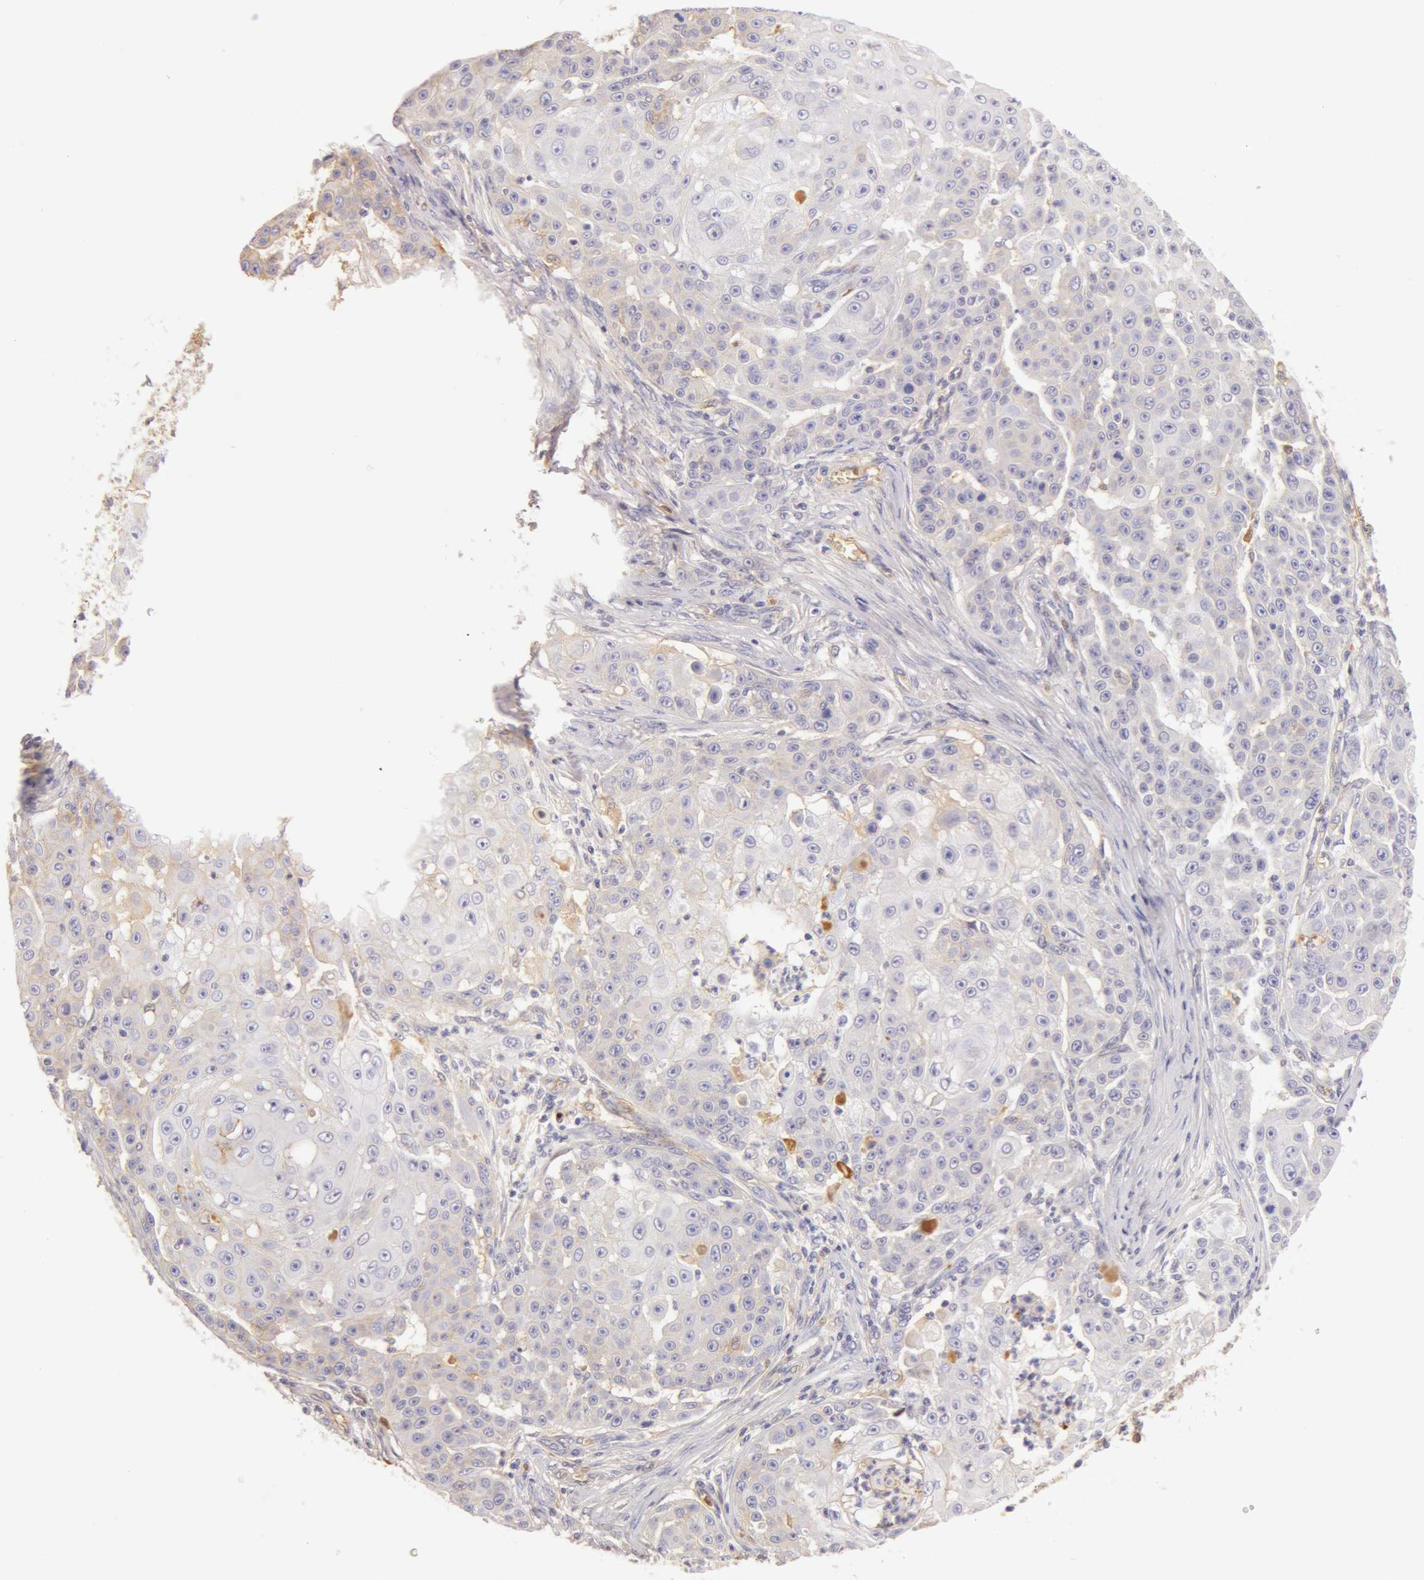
{"staining": {"intensity": "negative", "quantity": "none", "location": "none"}, "tissue": "skin cancer", "cell_type": "Tumor cells", "image_type": "cancer", "snomed": [{"axis": "morphology", "description": "Squamous cell carcinoma, NOS"}, {"axis": "topography", "description": "Skin"}], "caption": "Squamous cell carcinoma (skin) stained for a protein using IHC displays no positivity tumor cells.", "gene": "AHSG", "patient": {"sex": "female", "age": 57}}